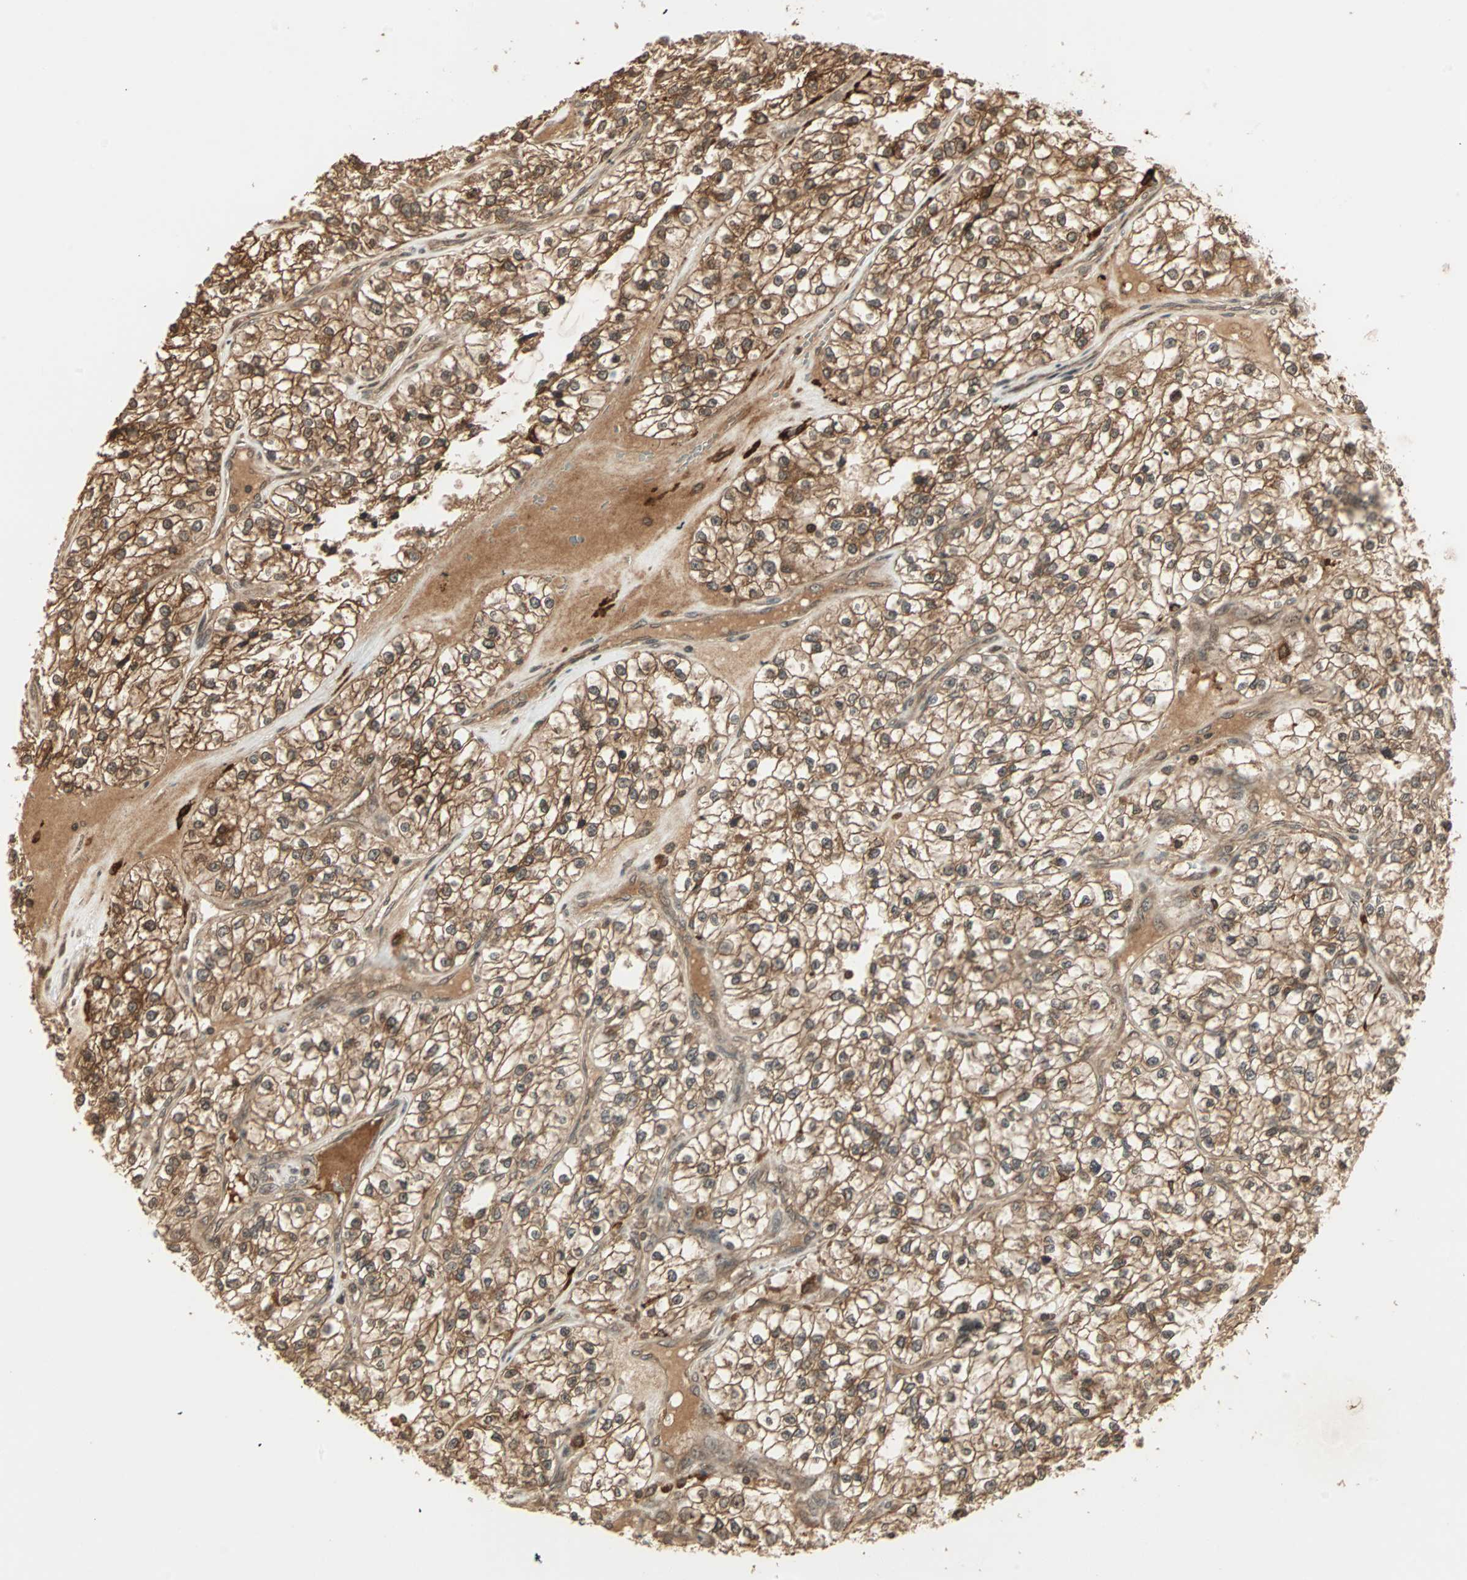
{"staining": {"intensity": "strong", "quantity": ">75%", "location": "cytoplasmic/membranous"}, "tissue": "renal cancer", "cell_type": "Tumor cells", "image_type": "cancer", "snomed": [{"axis": "morphology", "description": "Adenocarcinoma, NOS"}, {"axis": "topography", "description": "Kidney"}], "caption": "Immunohistochemistry histopathology image of neoplastic tissue: renal adenocarcinoma stained using immunohistochemistry (IHC) reveals high levels of strong protein expression localized specifically in the cytoplasmic/membranous of tumor cells, appearing as a cytoplasmic/membranous brown color.", "gene": "RFFL", "patient": {"sex": "female", "age": 57}}